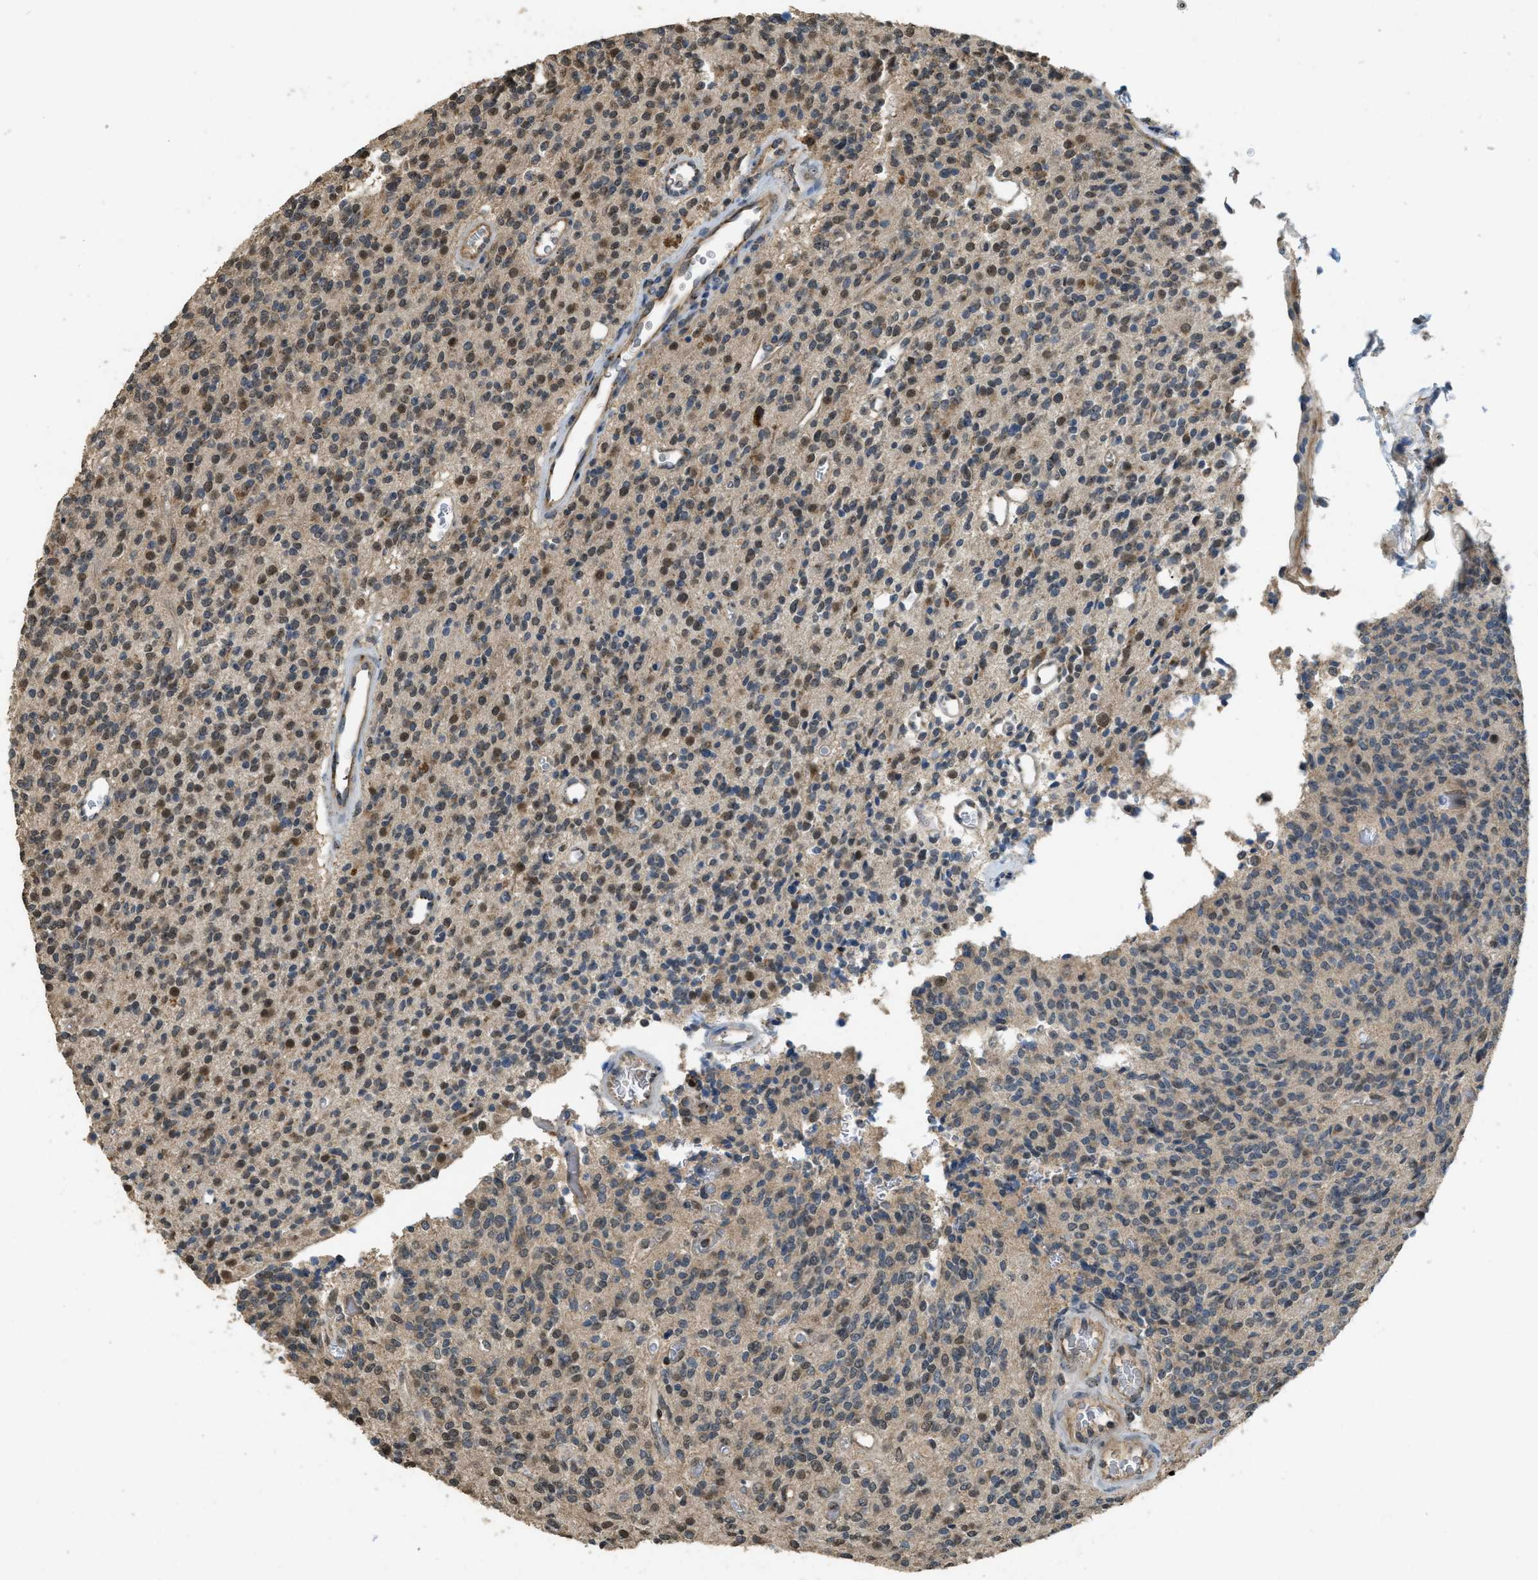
{"staining": {"intensity": "moderate", "quantity": "25%-75%", "location": "cytoplasmic/membranous,nuclear"}, "tissue": "glioma", "cell_type": "Tumor cells", "image_type": "cancer", "snomed": [{"axis": "morphology", "description": "Glioma, malignant, High grade"}, {"axis": "topography", "description": "Brain"}], "caption": "The micrograph demonstrates immunohistochemical staining of glioma. There is moderate cytoplasmic/membranous and nuclear expression is appreciated in approximately 25%-75% of tumor cells.", "gene": "IPO7", "patient": {"sex": "male", "age": 34}}